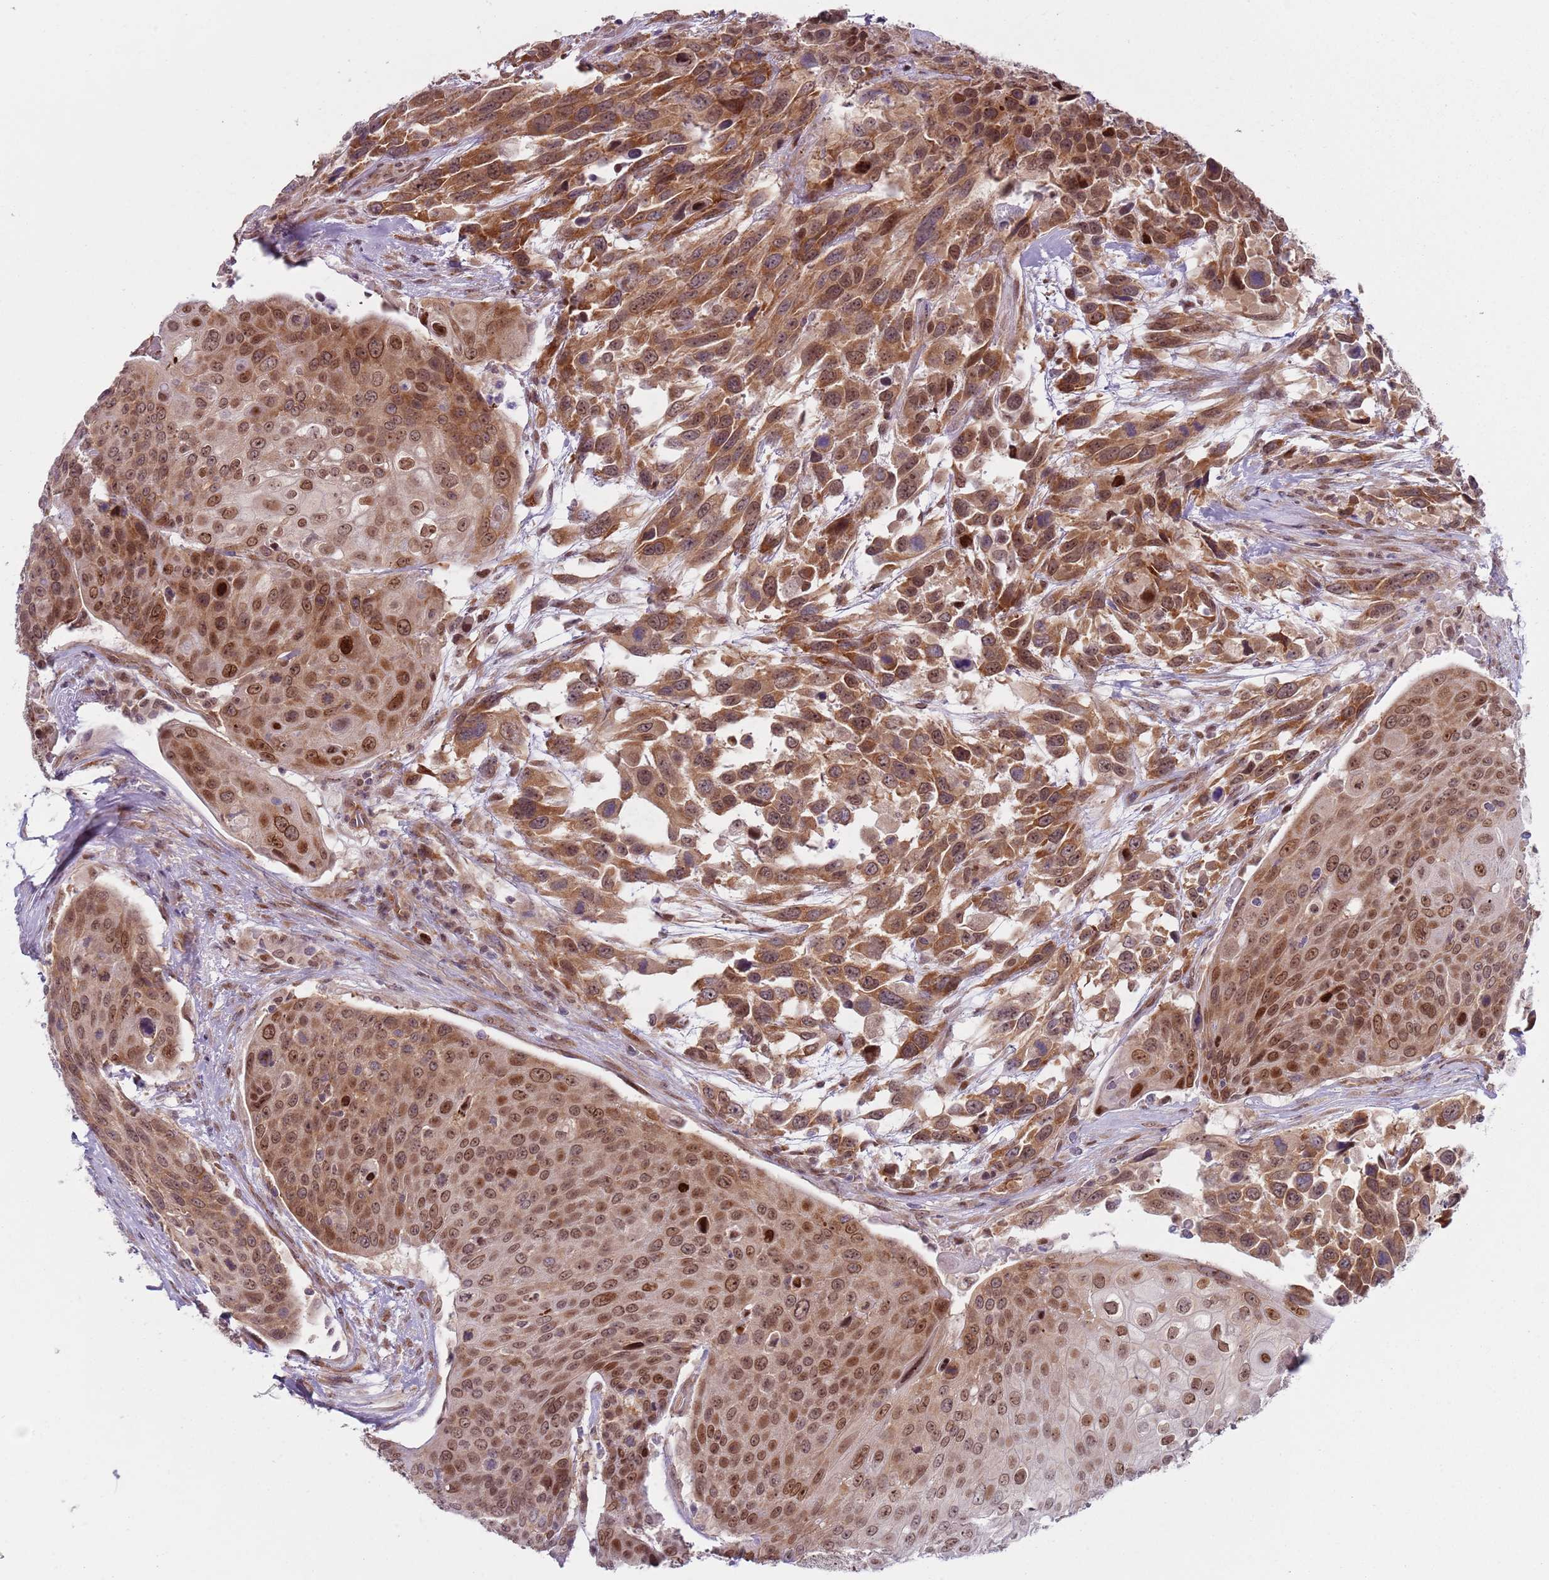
{"staining": {"intensity": "moderate", "quantity": ">75%", "location": "cytoplasmic/membranous,nuclear"}, "tissue": "urothelial cancer", "cell_type": "Tumor cells", "image_type": "cancer", "snomed": [{"axis": "morphology", "description": "Urothelial carcinoma, High grade"}, {"axis": "topography", "description": "Urinary bladder"}], "caption": "Urothelial cancer tissue demonstrates moderate cytoplasmic/membranous and nuclear staining in about >75% of tumor cells, visualized by immunohistochemistry.", "gene": "SLC25A32", "patient": {"sex": "female", "age": 70}}